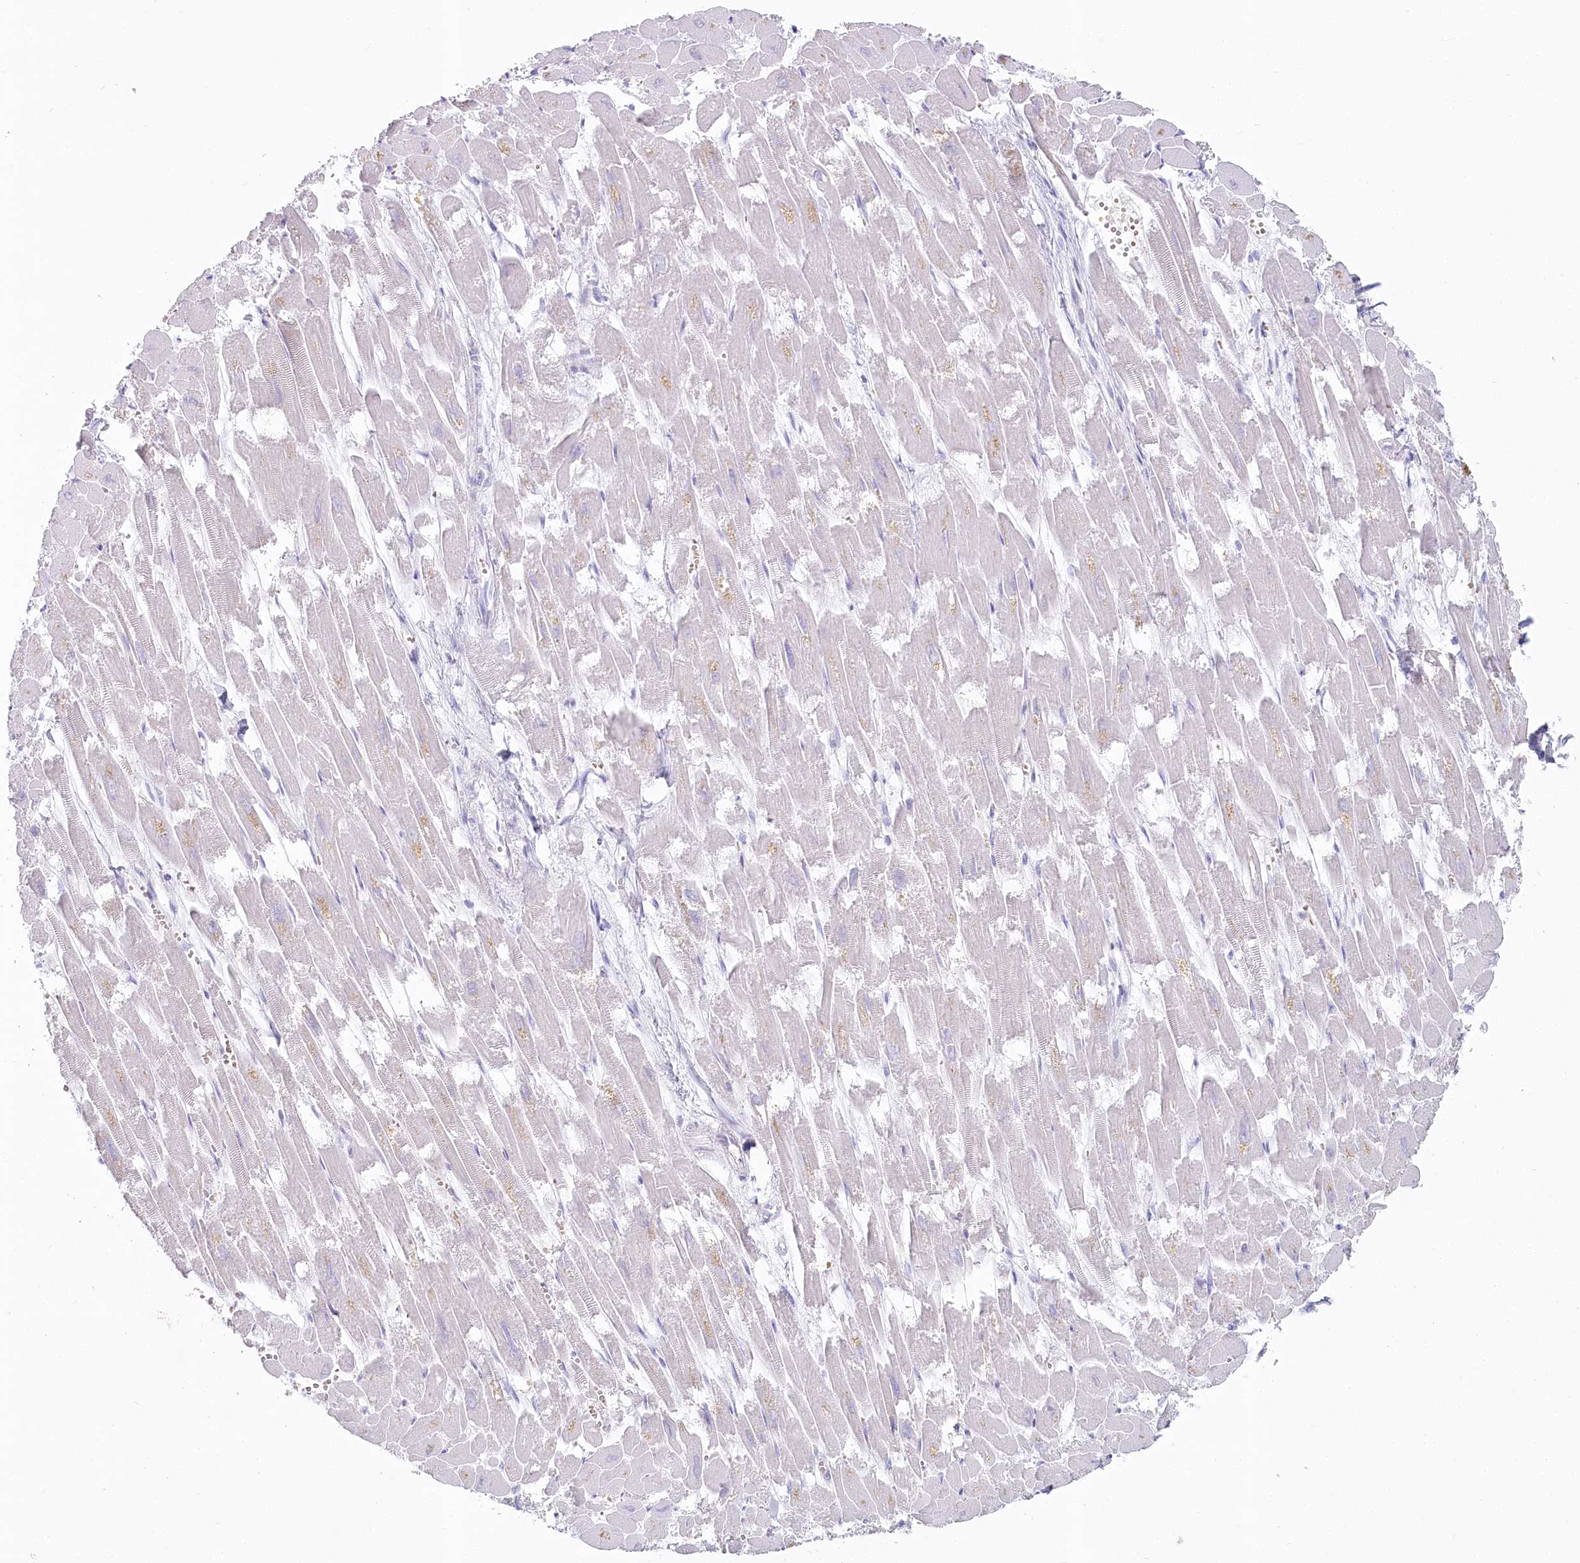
{"staining": {"intensity": "negative", "quantity": "none", "location": "none"}, "tissue": "heart muscle", "cell_type": "Cardiomyocytes", "image_type": "normal", "snomed": [{"axis": "morphology", "description": "Normal tissue, NOS"}, {"axis": "topography", "description": "Heart"}], "caption": "Immunohistochemistry photomicrograph of benign human heart muscle stained for a protein (brown), which exhibits no expression in cardiomyocytes.", "gene": "IFIT5", "patient": {"sex": "male", "age": 54}}